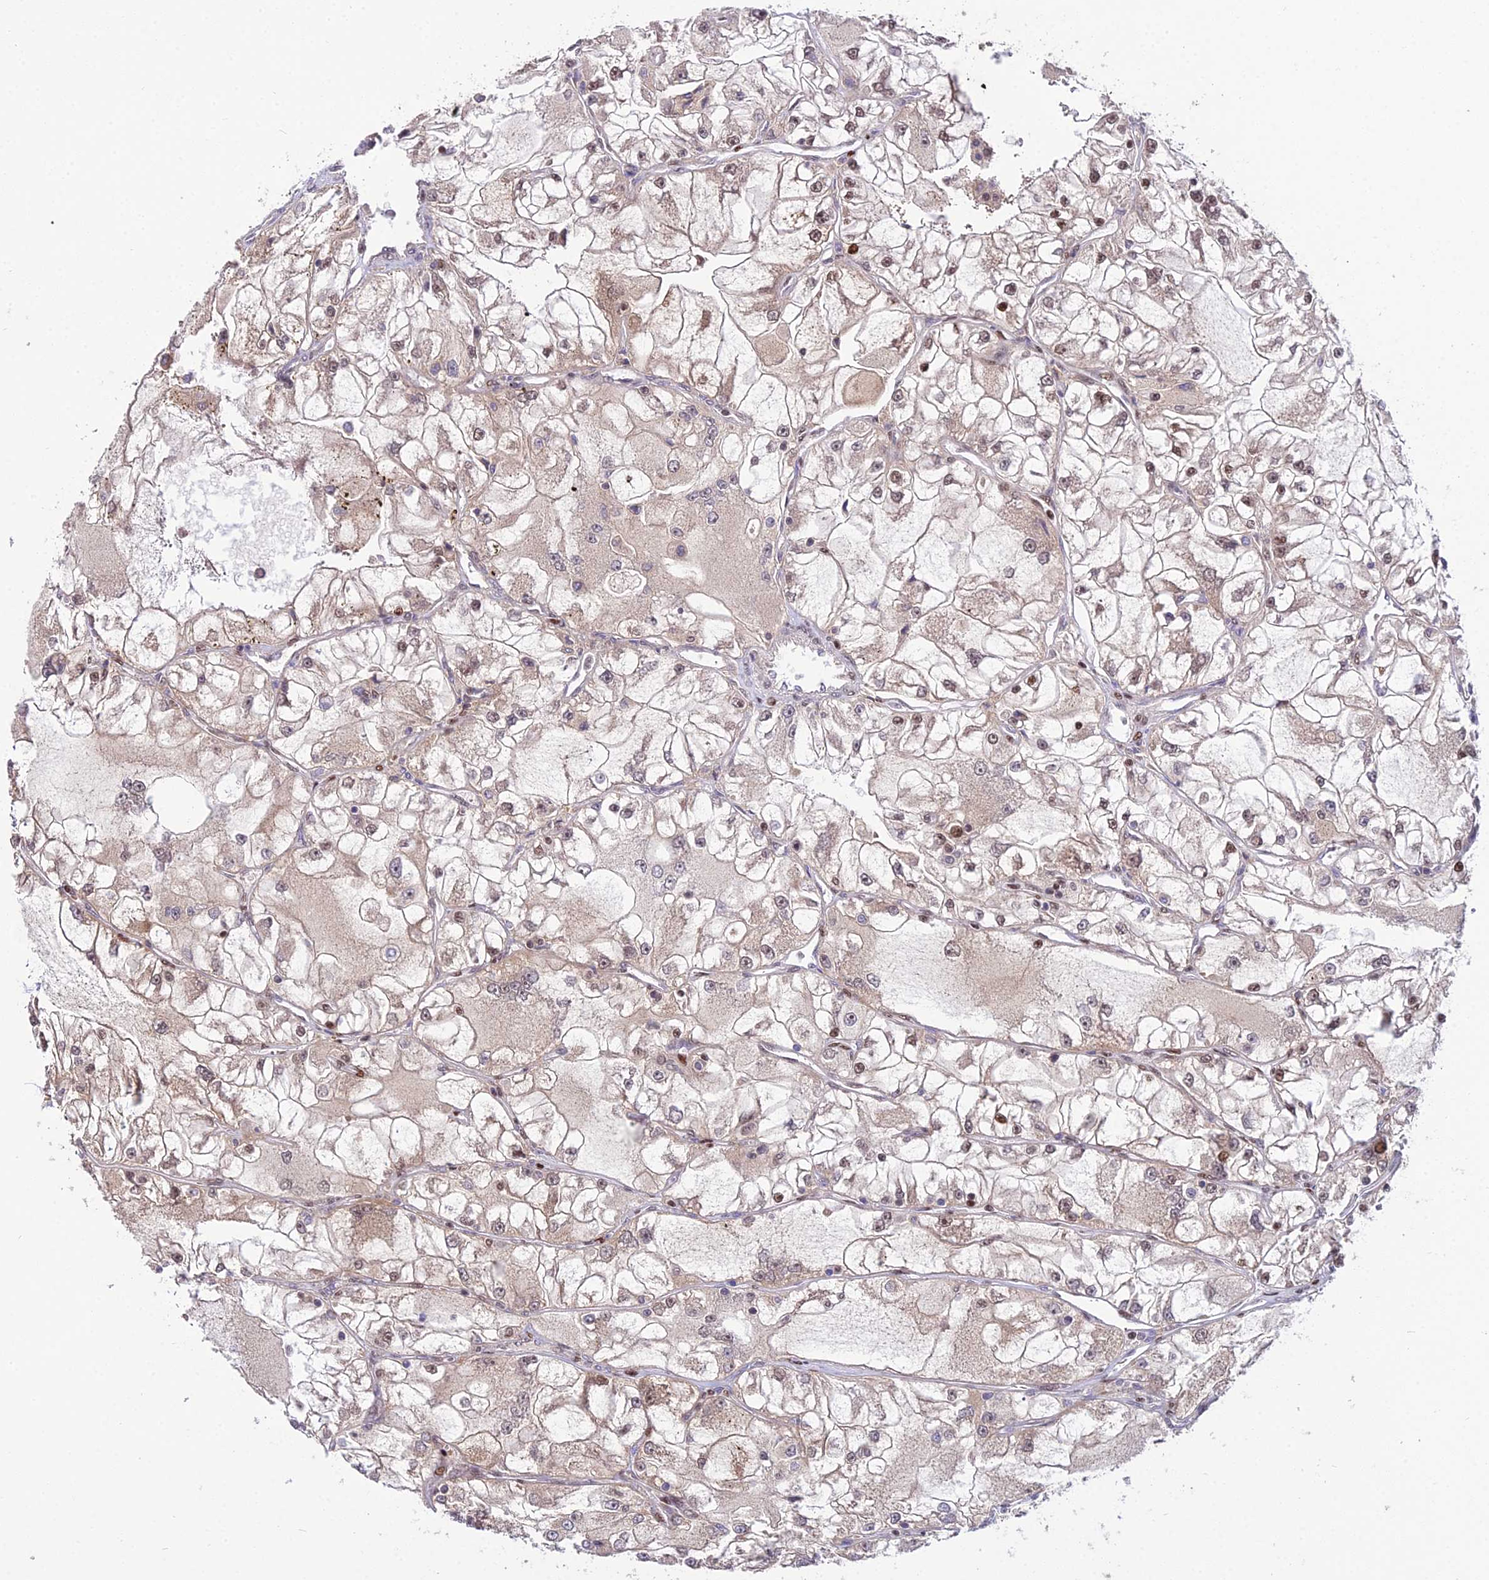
{"staining": {"intensity": "weak", "quantity": "25%-75%", "location": "nuclear"}, "tissue": "renal cancer", "cell_type": "Tumor cells", "image_type": "cancer", "snomed": [{"axis": "morphology", "description": "Adenocarcinoma, NOS"}, {"axis": "topography", "description": "Kidney"}], "caption": "Renal cancer (adenocarcinoma) tissue shows weak nuclear positivity in about 25%-75% of tumor cells", "gene": "CIB3", "patient": {"sex": "female", "age": 72}}